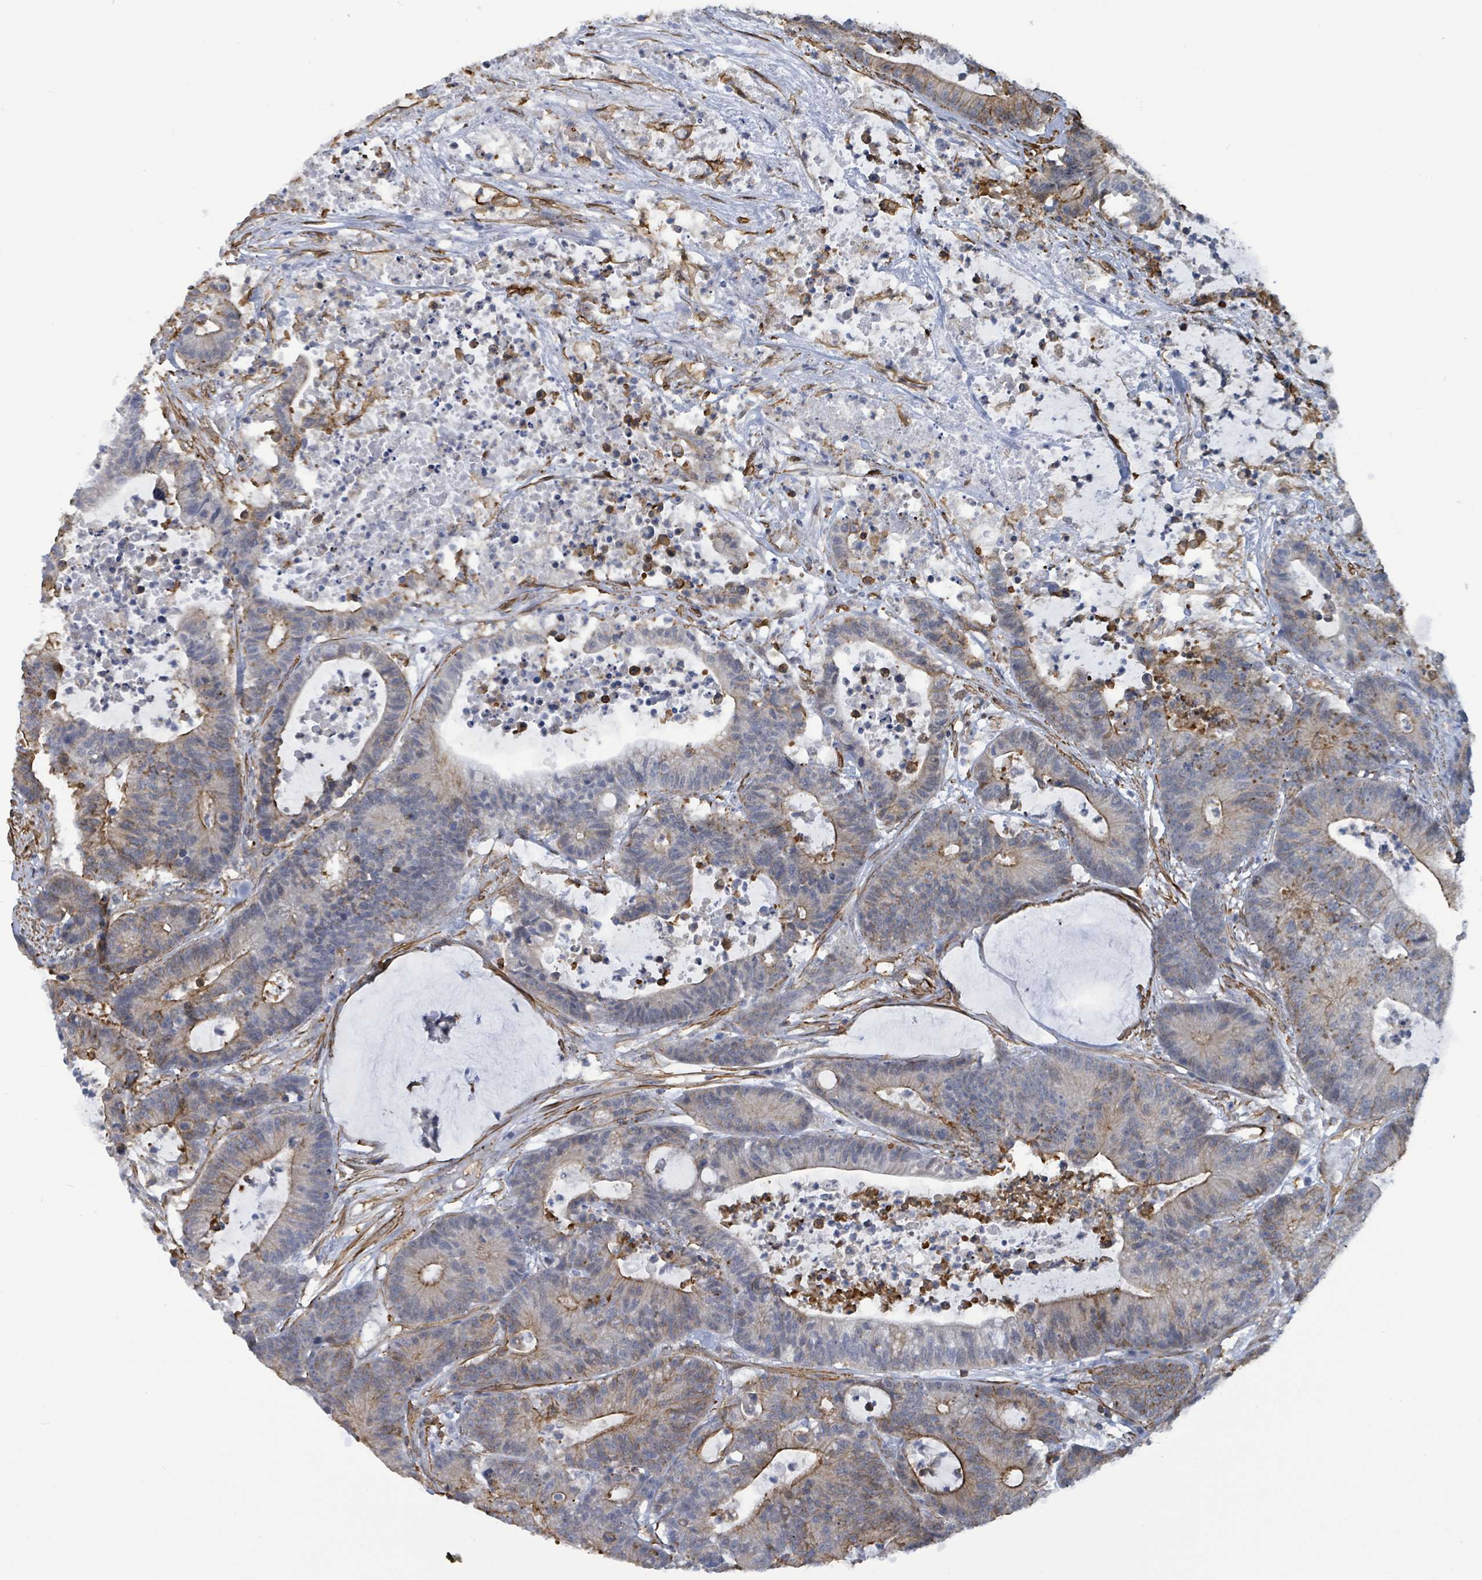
{"staining": {"intensity": "moderate", "quantity": "25%-75%", "location": "cytoplasmic/membranous"}, "tissue": "colorectal cancer", "cell_type": "Tumor cells", "image_type": "cancer", "snomed": [{"axis": "morphology", "description": "Adenocarcinoma, NOS"}, {"axis": "topography", "description": "Colon"}], "caption": "Immunohistochemistry of colorectal cancer (adenocarcinoma) reveals medium levels of moderate cytoplasmic/membranous staining in about 25%-75% of tumor cells.", "gene": "PRKRIP1", "patient": {"sex": "female", "age": 84}}